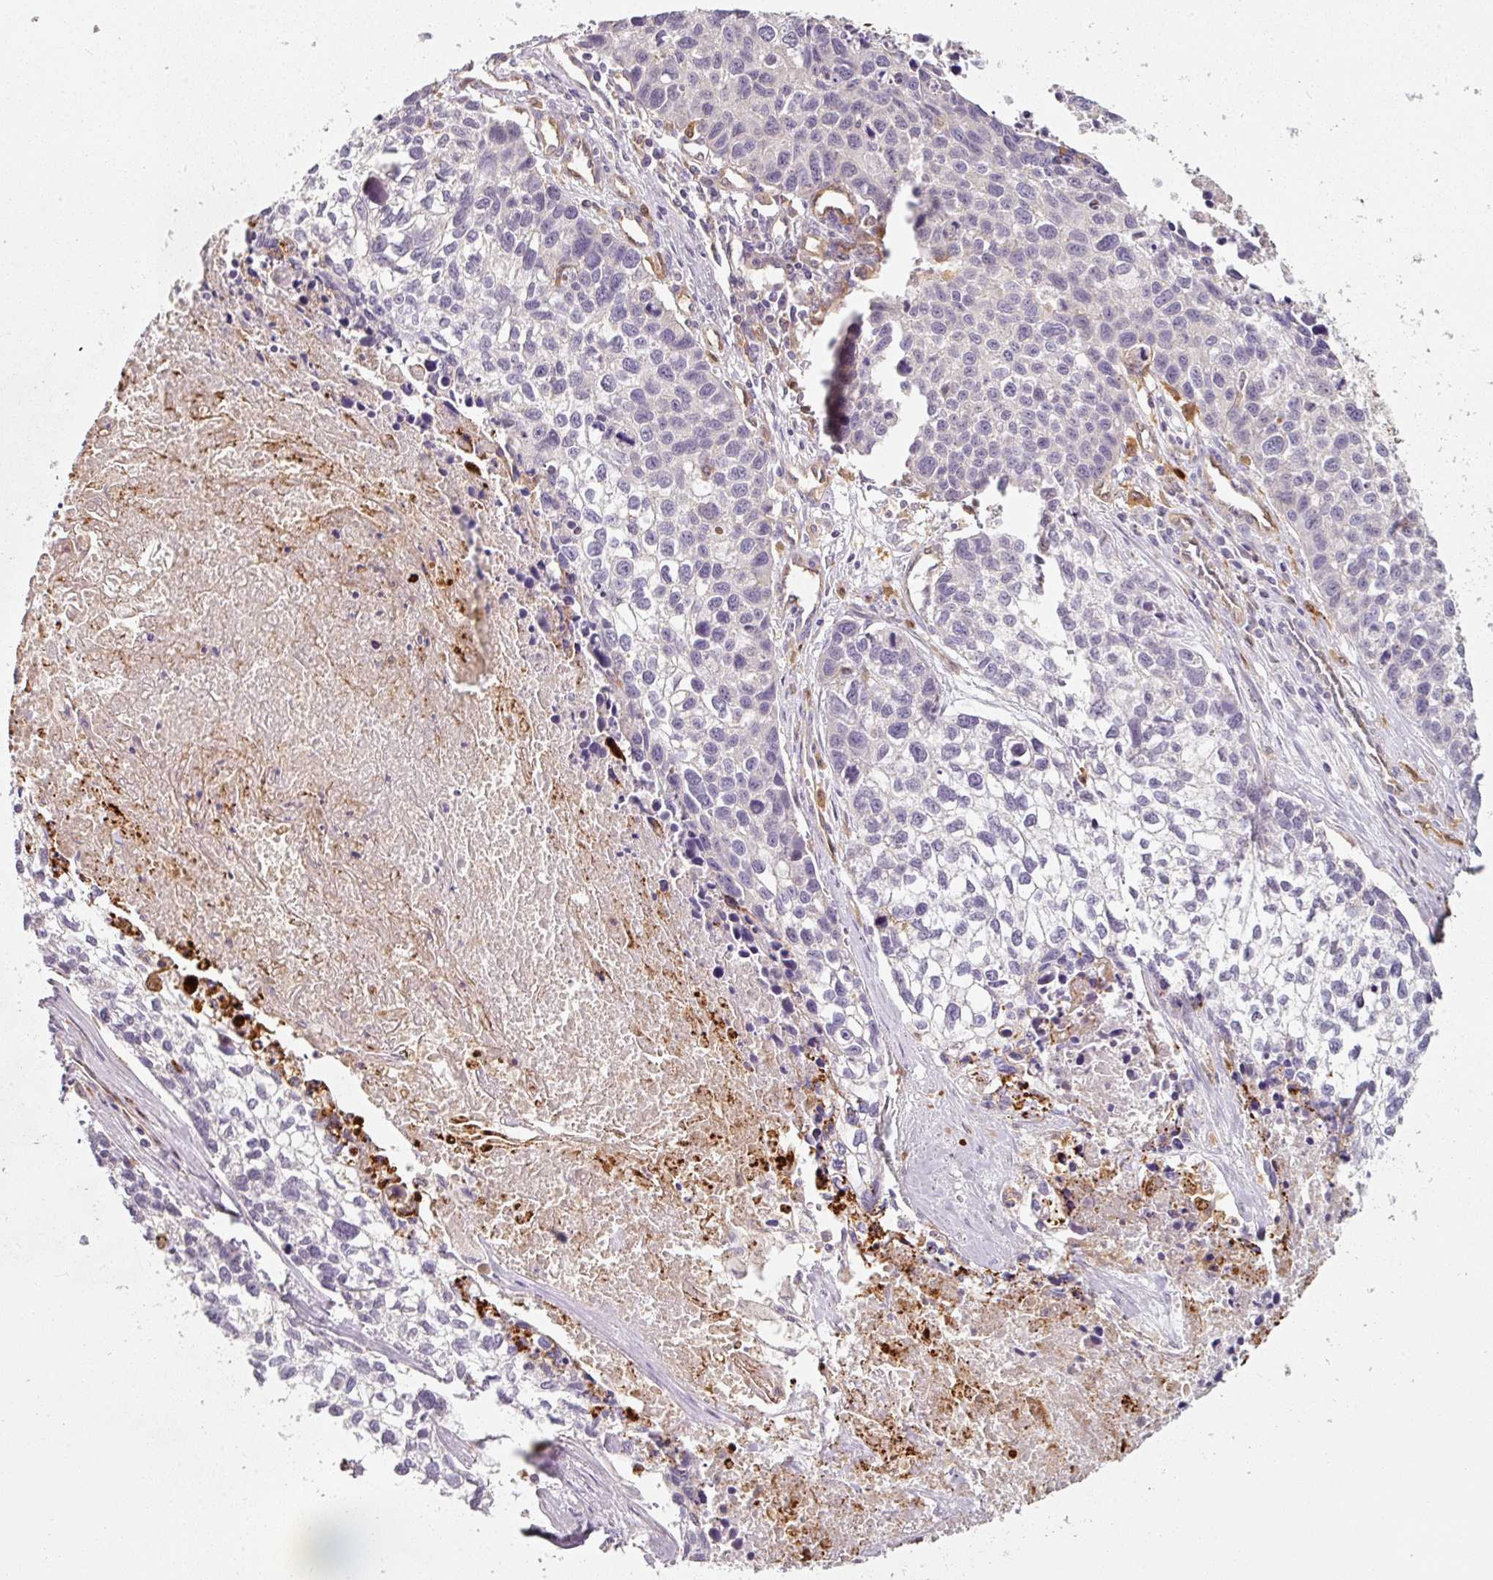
{"staining": {"intensity": "negative", "quantity": "none", "location": "none"}, "tissue": "lung cancer", "cell_type": "Tumor cells", "image_type": "cancer", "snomed": [{"axis": "morphology", "description": "Squamous cell carcinoma, NOS"}, {"axis": "topography", "description": "Lung"}], "caption": "Tumor cells are negative for brown protein staining in squamous cell carcinoma (lung).", "gene": "IQGAP2", "patient": {"sex": "male", "age": 74}}